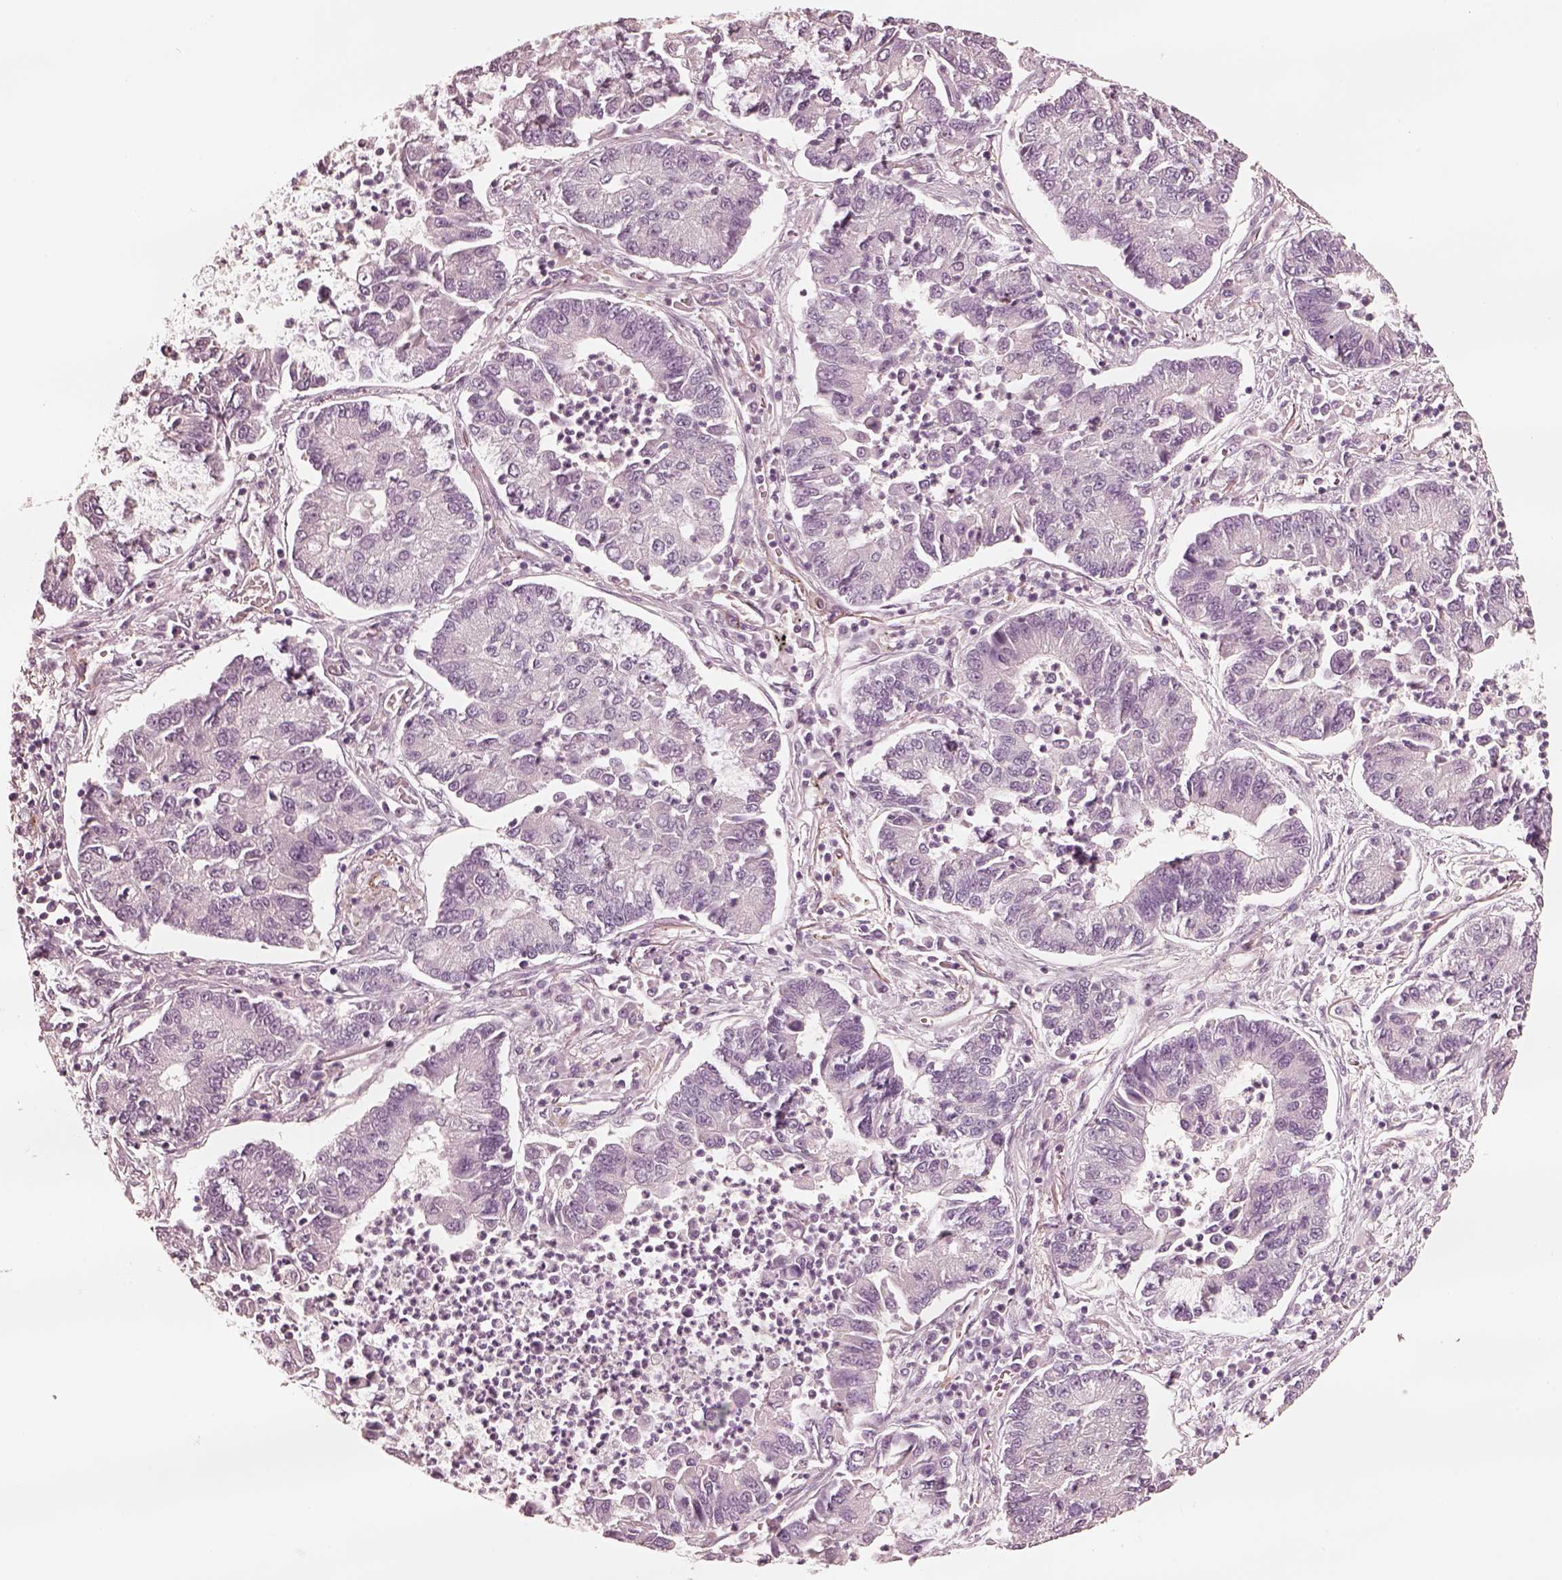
{"staining": {"intensity": "negative", "quantity": "none", "location": "none"}, "tissue": "lung cancer", "cell_type": "Tumor cells", "image_type": "cancer", "snomed": [{"axis": "morphology", "description": "Adenocarcinoma, NOS"}, {"axis": "topography", "description": "Lung"}], "caption": "The micrograph displays no staining of tumor cells in lung adenocarcinoma.", "gene": "DNAAF9", "patient": {"sex": "female", "age": 57}}